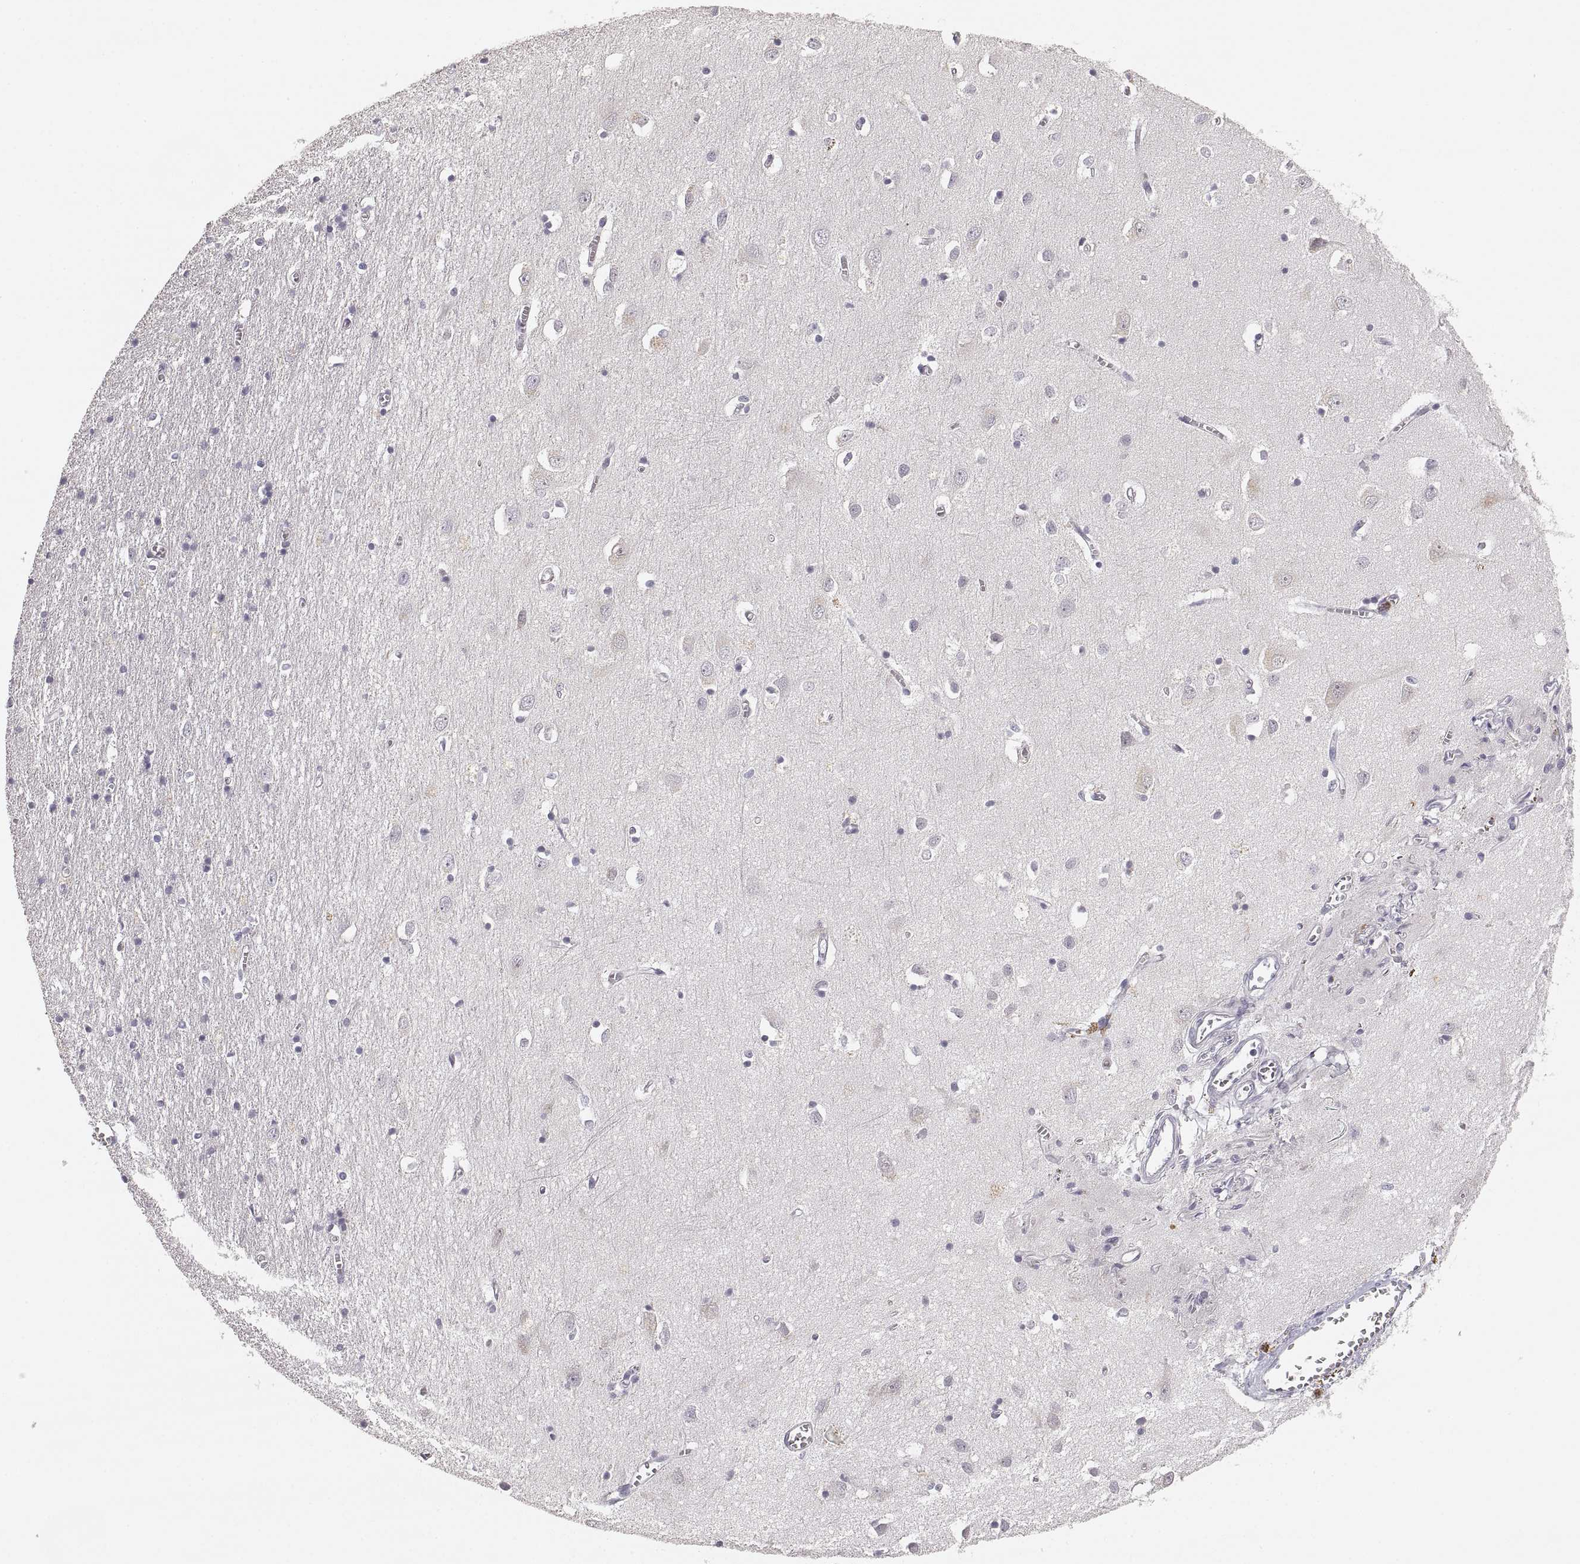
{"staining": {"intensity": "negative", "quantity": "none", "location": "none"}, "tissue": "cerebral cortex", "cell_type": "Endothelial cells", "image_type": "normal", "snomed": [{"axis": "morphology", "description": "Normal tissue, NOS"}, {"axis": "topography", "description": "Cerebral cortex"}], "caption": "Immunohistochemistry (IHC) of unremarkable cerebral cortex shows no positivity in endothelial cells. The staining is performed using DAB brown chromogen with nuclei counter-stained in using hematoxylin.", "gene": "RUNDC3A", "patient": {"sex": "male", "age": 70}}